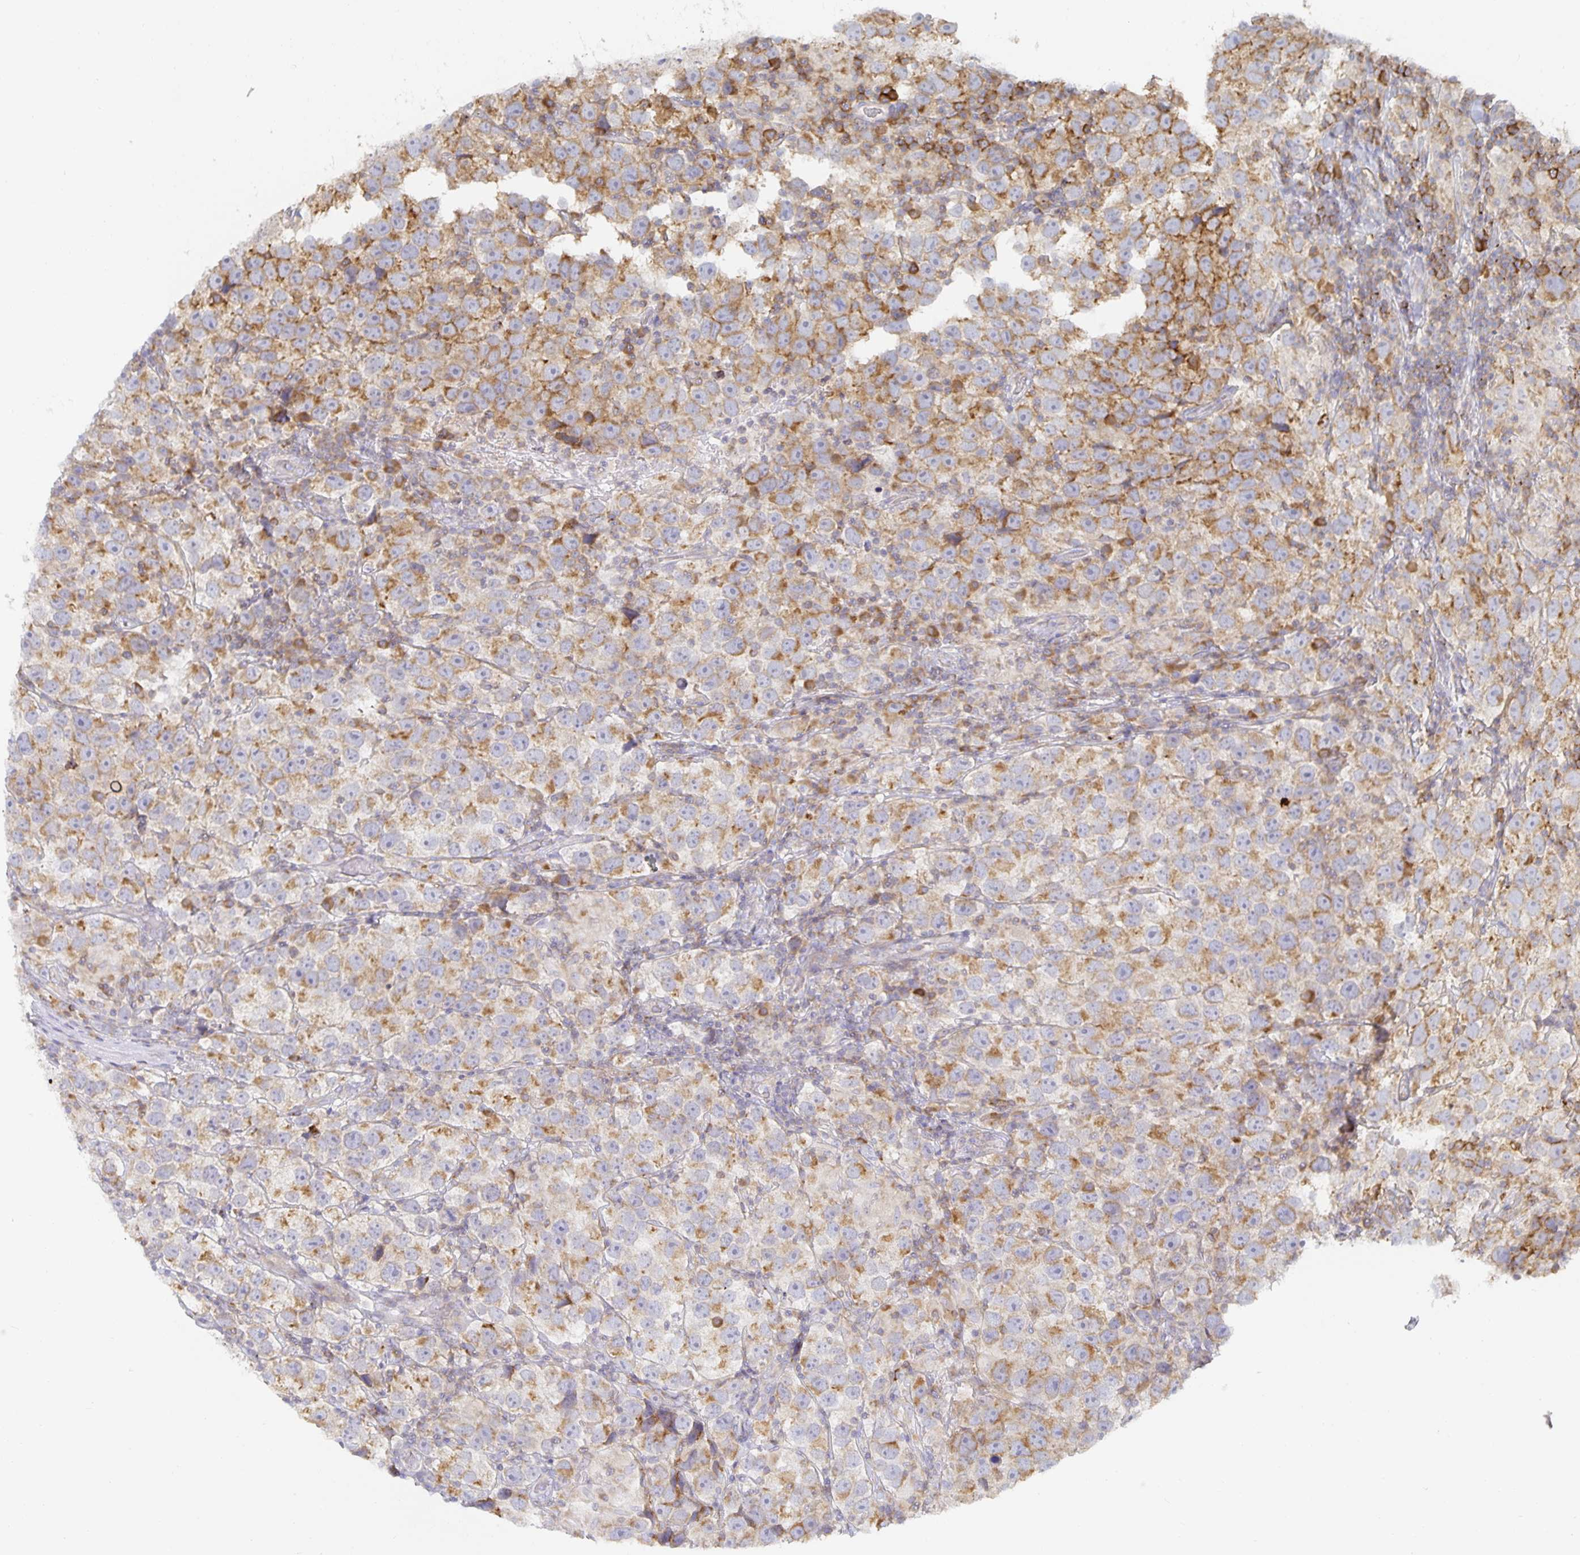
{"staining": {"intensity": "moderate", "quantity": ">75%", "location": "cytoplasmic/membranous"}, "tissue": "testis cancer", "cell_type": "Tumor cells", "image_type": "cancer", "snomed": [{"axis": "morphology", "description": "Seminoma, NOS"}, {"axis": "topography", "description": "Testis"}], "caption": "Protein analysis of seminoma (testis) tissue displays moderate cytoplasmic/membranous positivity in about >75% of tumor cells. The protein is stained brown, and the nuclei are stained in blue (DAB IHC with brightfield microscopy, high magnification).", "gene": "NOMO1", "patient": {"sex": "male", "age": 26}}